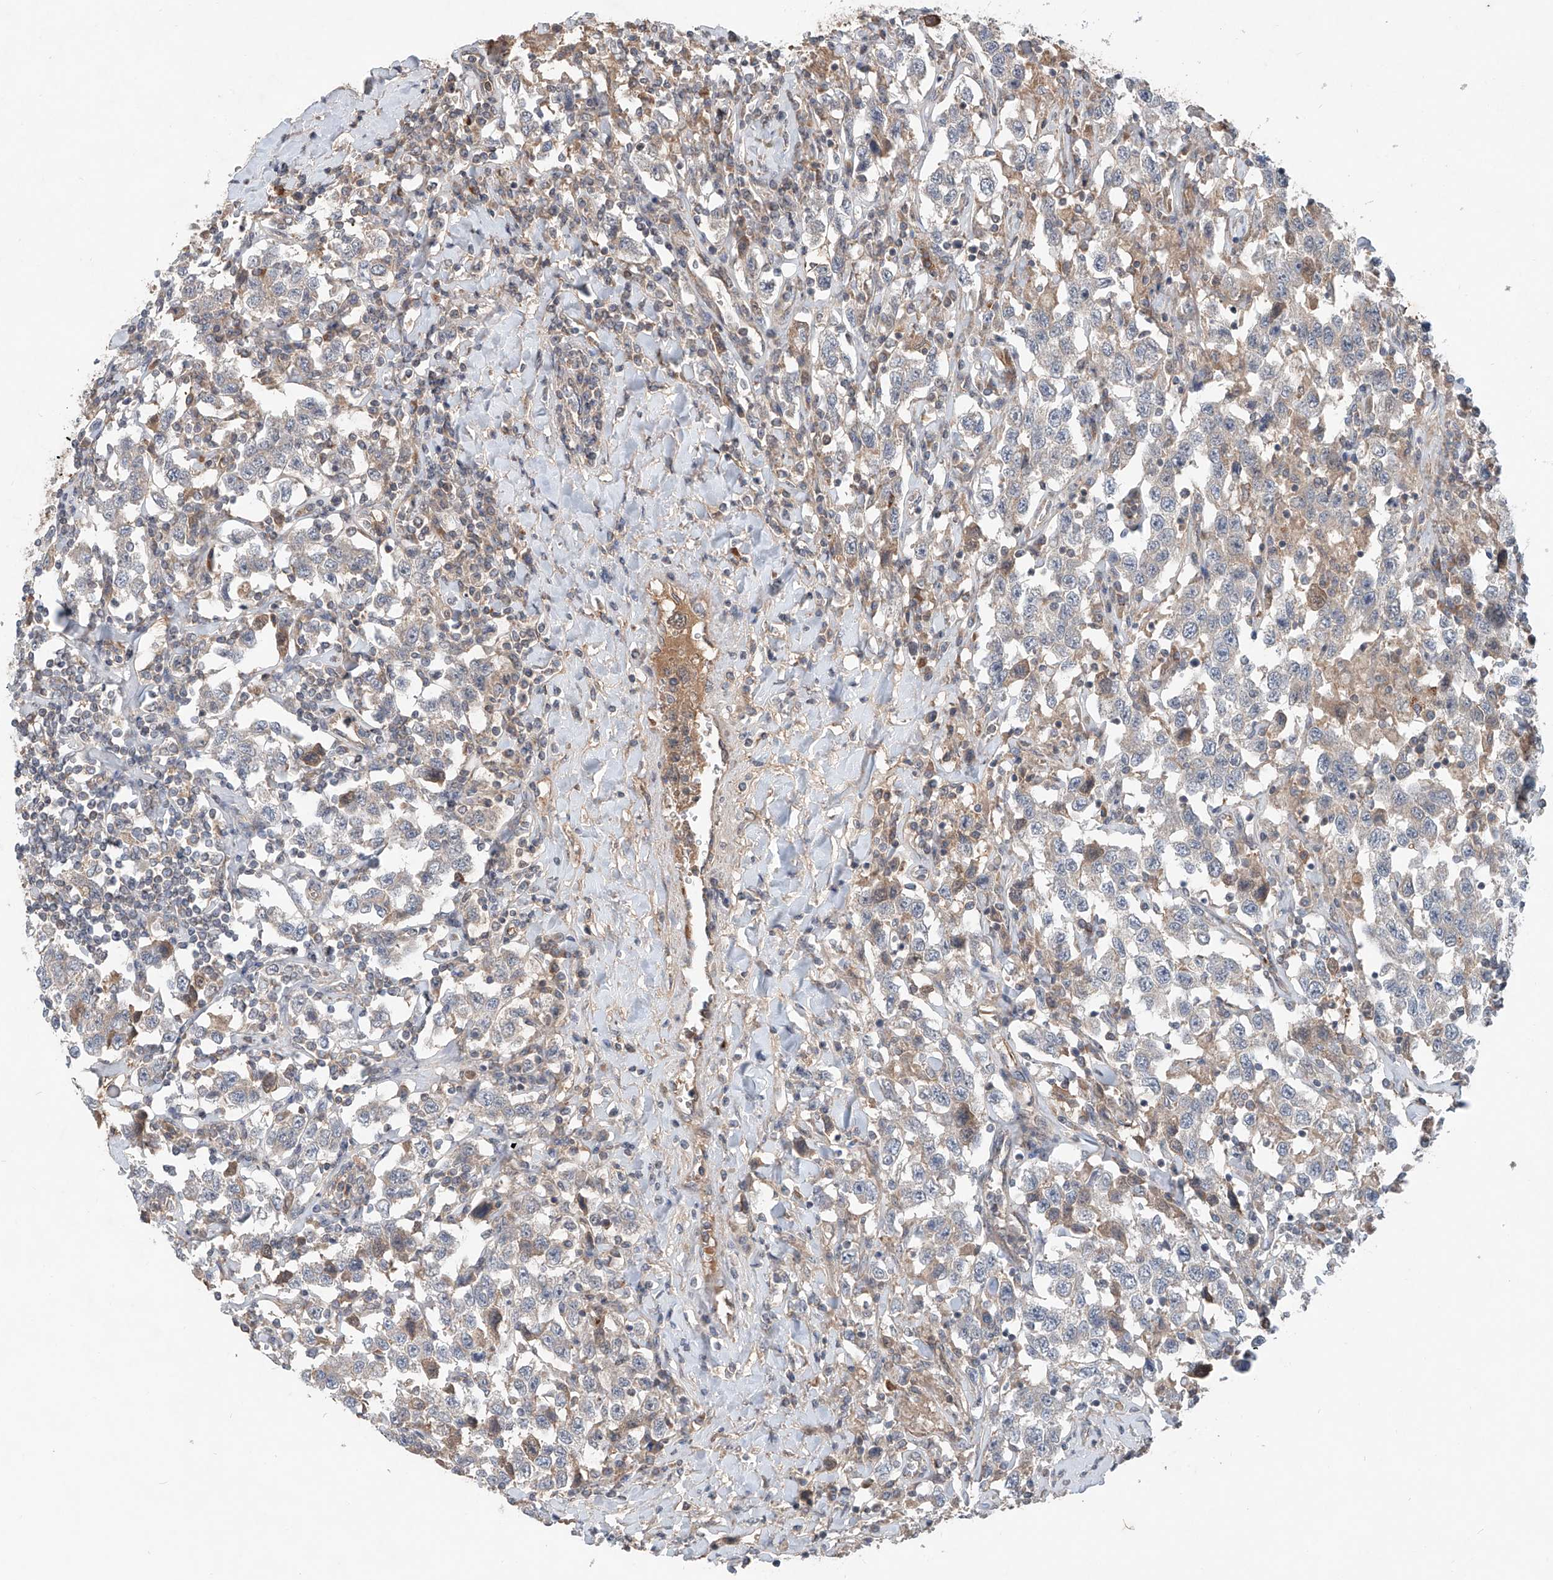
{"staining": {"intensity": "negative", "quantity": "none", "location": "none"}, "tissue": "testis cancer", "cell_type": "Tumor cells", "image_type": "cancer", "snomed": [{"axis": "morphology", "description": "Seminoma, NOS"}, {"axis": "topography", "description": "Testis"}], "caption": "Tumor cells are negative for protein expression in human testis seminoma.", "gene": "ADAM23", "patient": {"sex": "male", "age": 41}}